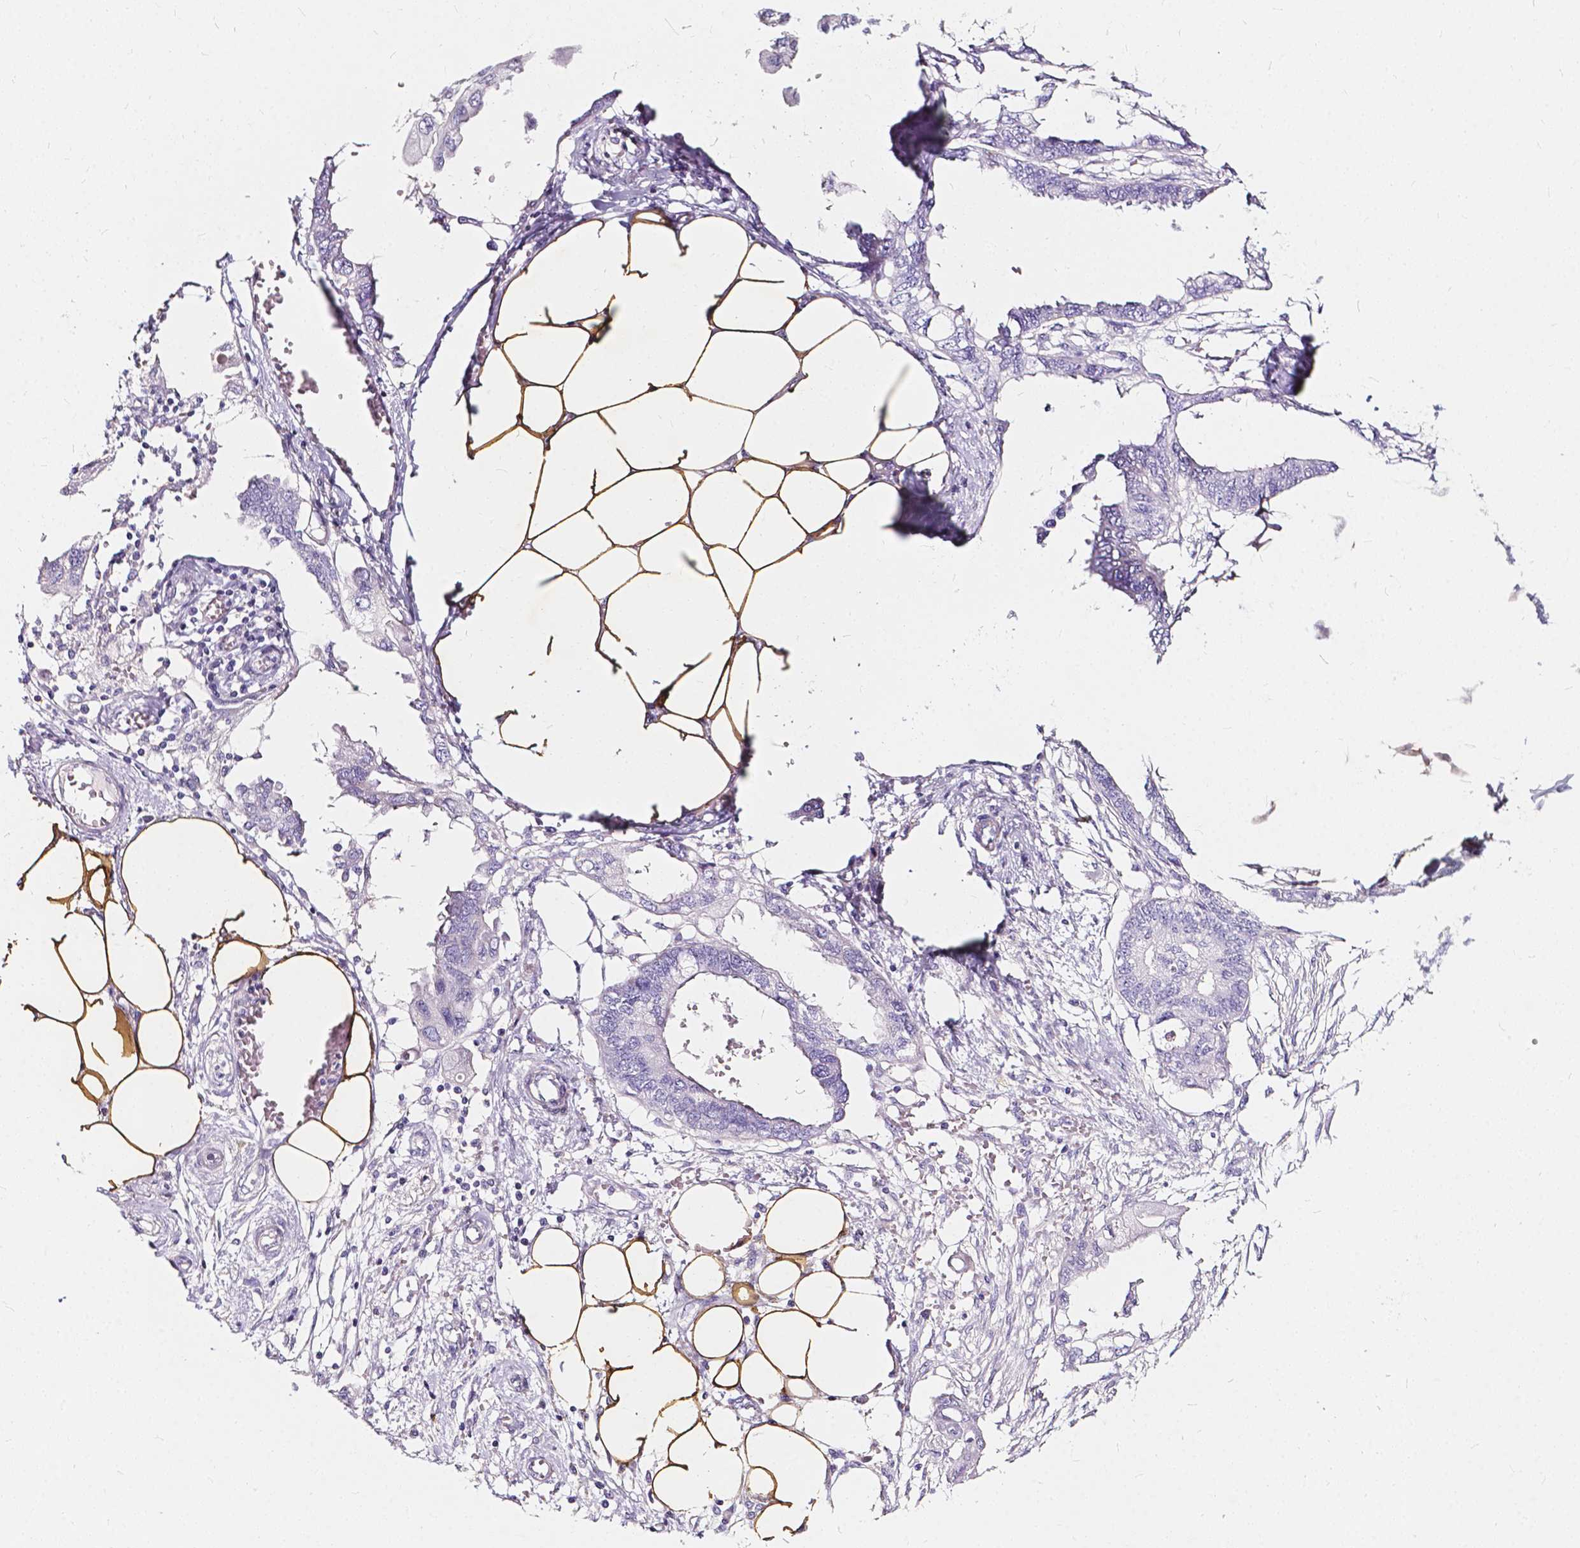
{"staining": {"intensity": "negative", "quantity": "none", "location": "none"}, "tissue": "endometrial cancer", "cell_type": "Tumor cells", "image_type": "cancer", "snomed": [{"axis": "morphology", "description": "Adenocarcinoma, NOS"}, {"axis": "morphology", "description": "Adenocarcinoma, metastatic, NOS"}, {"axis": "topography", "description": "Adipose tissue"}, {"axis": "topography", "description": "Endometrium"}], "caption": "Immunohistochemistry (IHC) histopathology image of neoplastic tissue: endometrial cancer stained with DAB displays no significant protein positivity in tumor cells. (Stains: DAB (3,3'-diaminobenzidine) immunohistochemistry with hematoxylin counter stain, Microscopy: brightfield microscopy at high magnification).", "gene": "CLSTN2", "patient": {"sex": "female", "age": 67}}